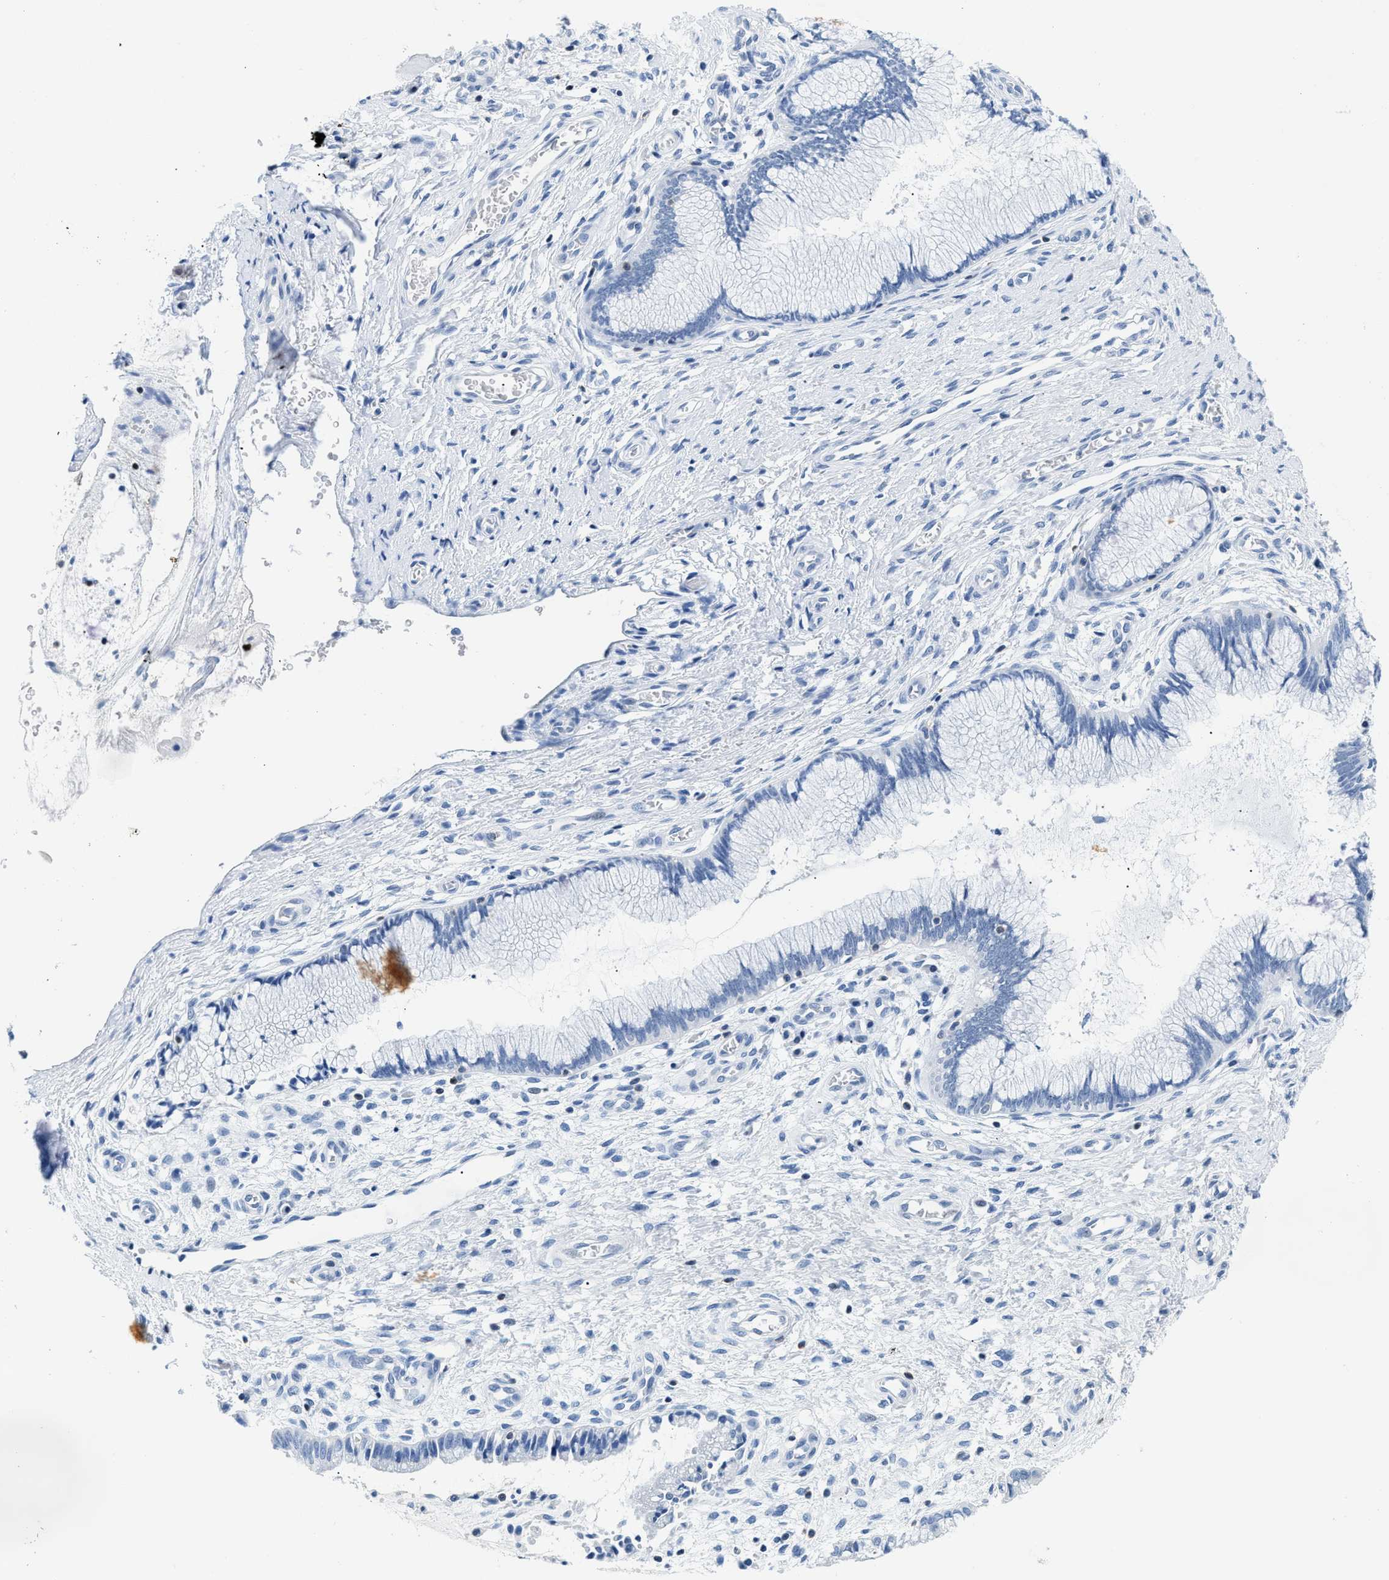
{"staining": {"intensity": "negative", "quantity": "none", "location": "none"}, "tissue": "cervix", "cell_type": "Glandular cells", "image_type": "normal", "snomed": [{"axis": "morphology", "description": "Normal tissue, NOS"}, {"axis": "topography", "description": "Cervix"}], "caption": "Normal cervix was stained to show a protein in brown. There is no significant staining in glandular cells. Nuclei are stained in blue.", "gene": "NFATC2", "patient": {"sex": "female", "age": 55}}